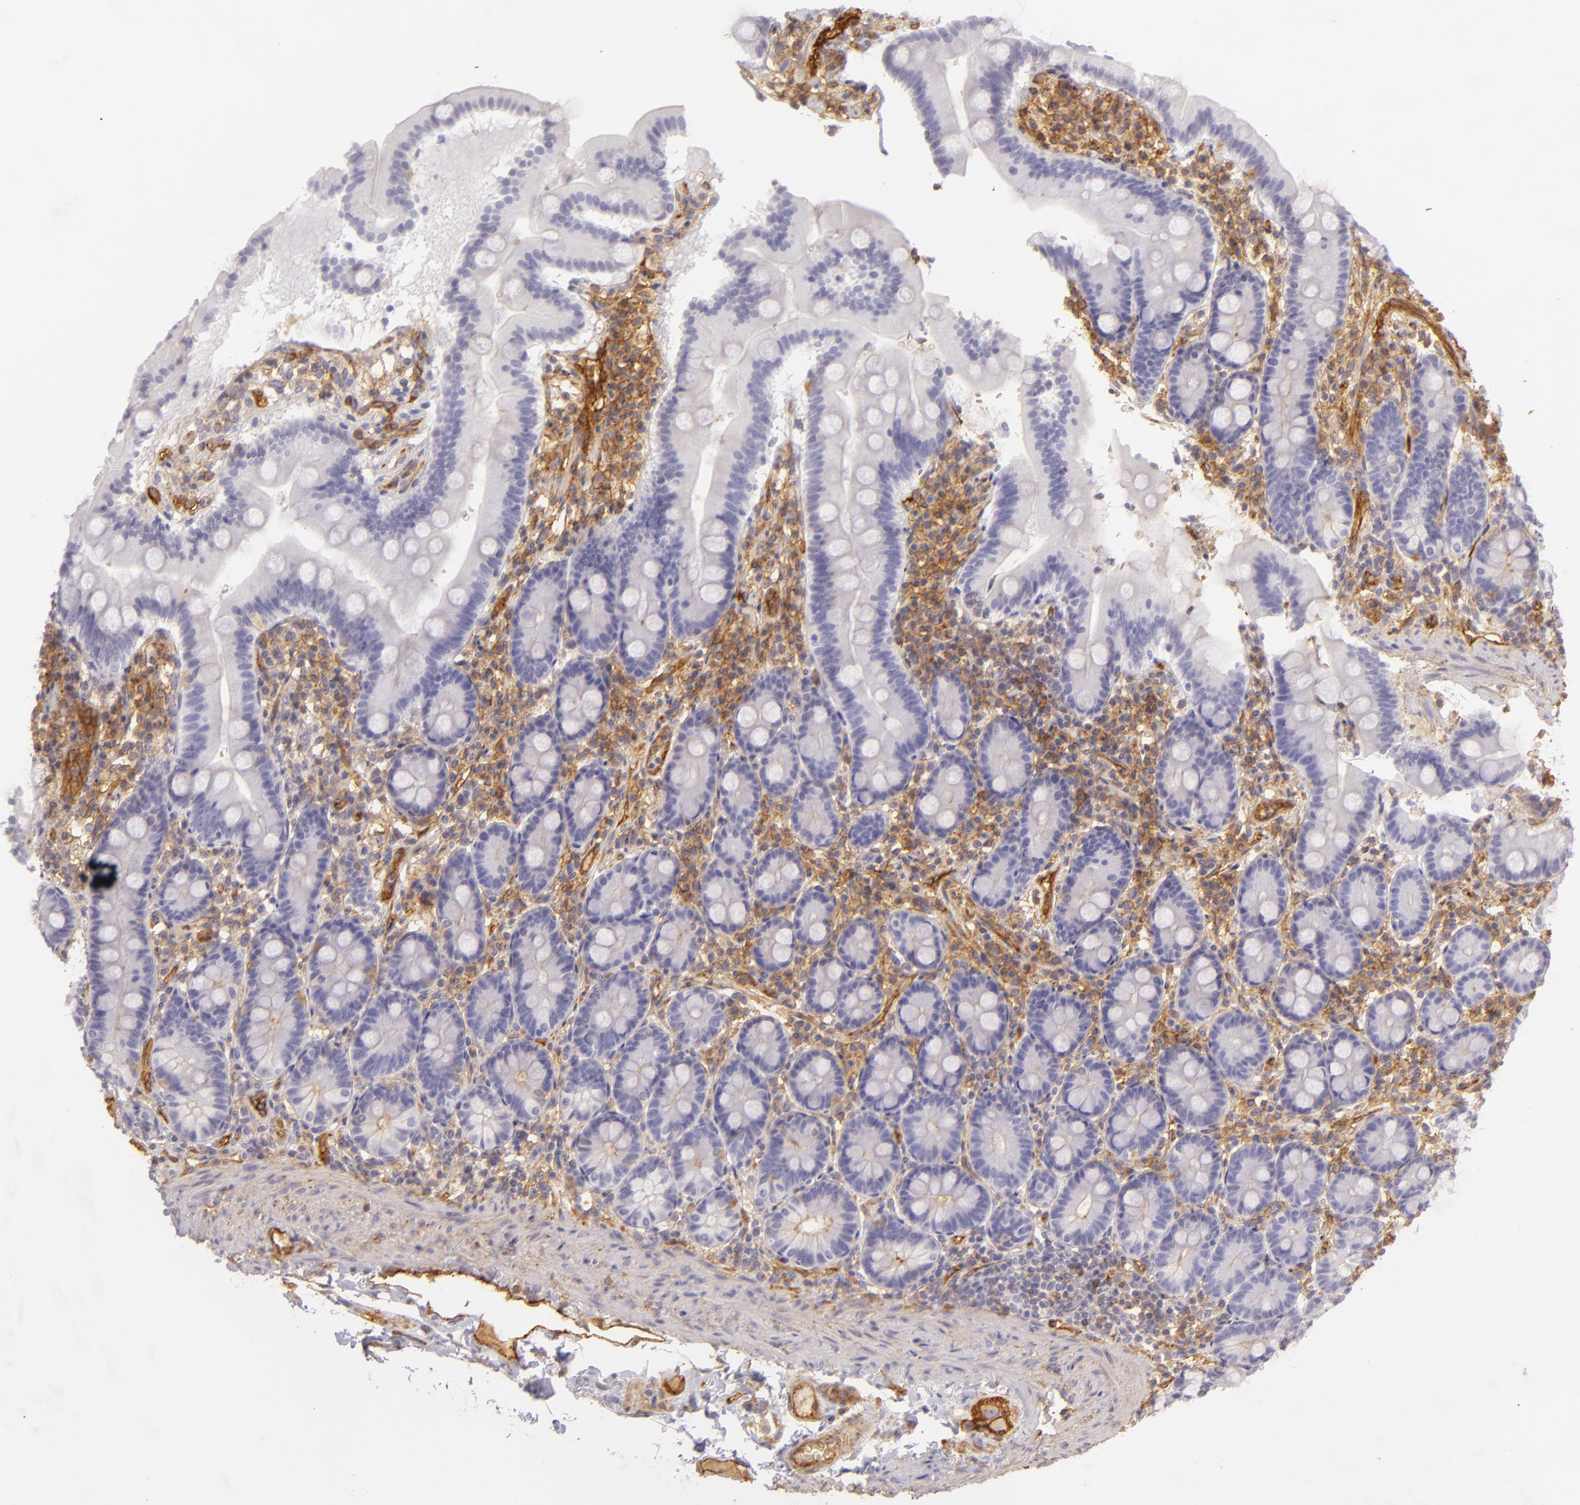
{"staining": {"intensity": "negative", "quantity": "none", "location": "none"}, "tissue": "duodenum", "cell_type": "Glandular cells", "image_type": "normal", "snomed": [{"axis": "morphology", "description": "Normal tissue, NOS"}, {"axis": "topography", "description": "Duodenum"}], "caption": "Histopathology image shows no significant protein staining in glandular cells of unremarkable duodenum. The staining was performed using DAB (3,3'-diaminobenzidine) to visualize the protein expression in brown, while the nuclei were stained in blue with hematoxylin (Magnification: 20x).", "gene": "CD59", "patient": {"sex": "male", "age": 50}}